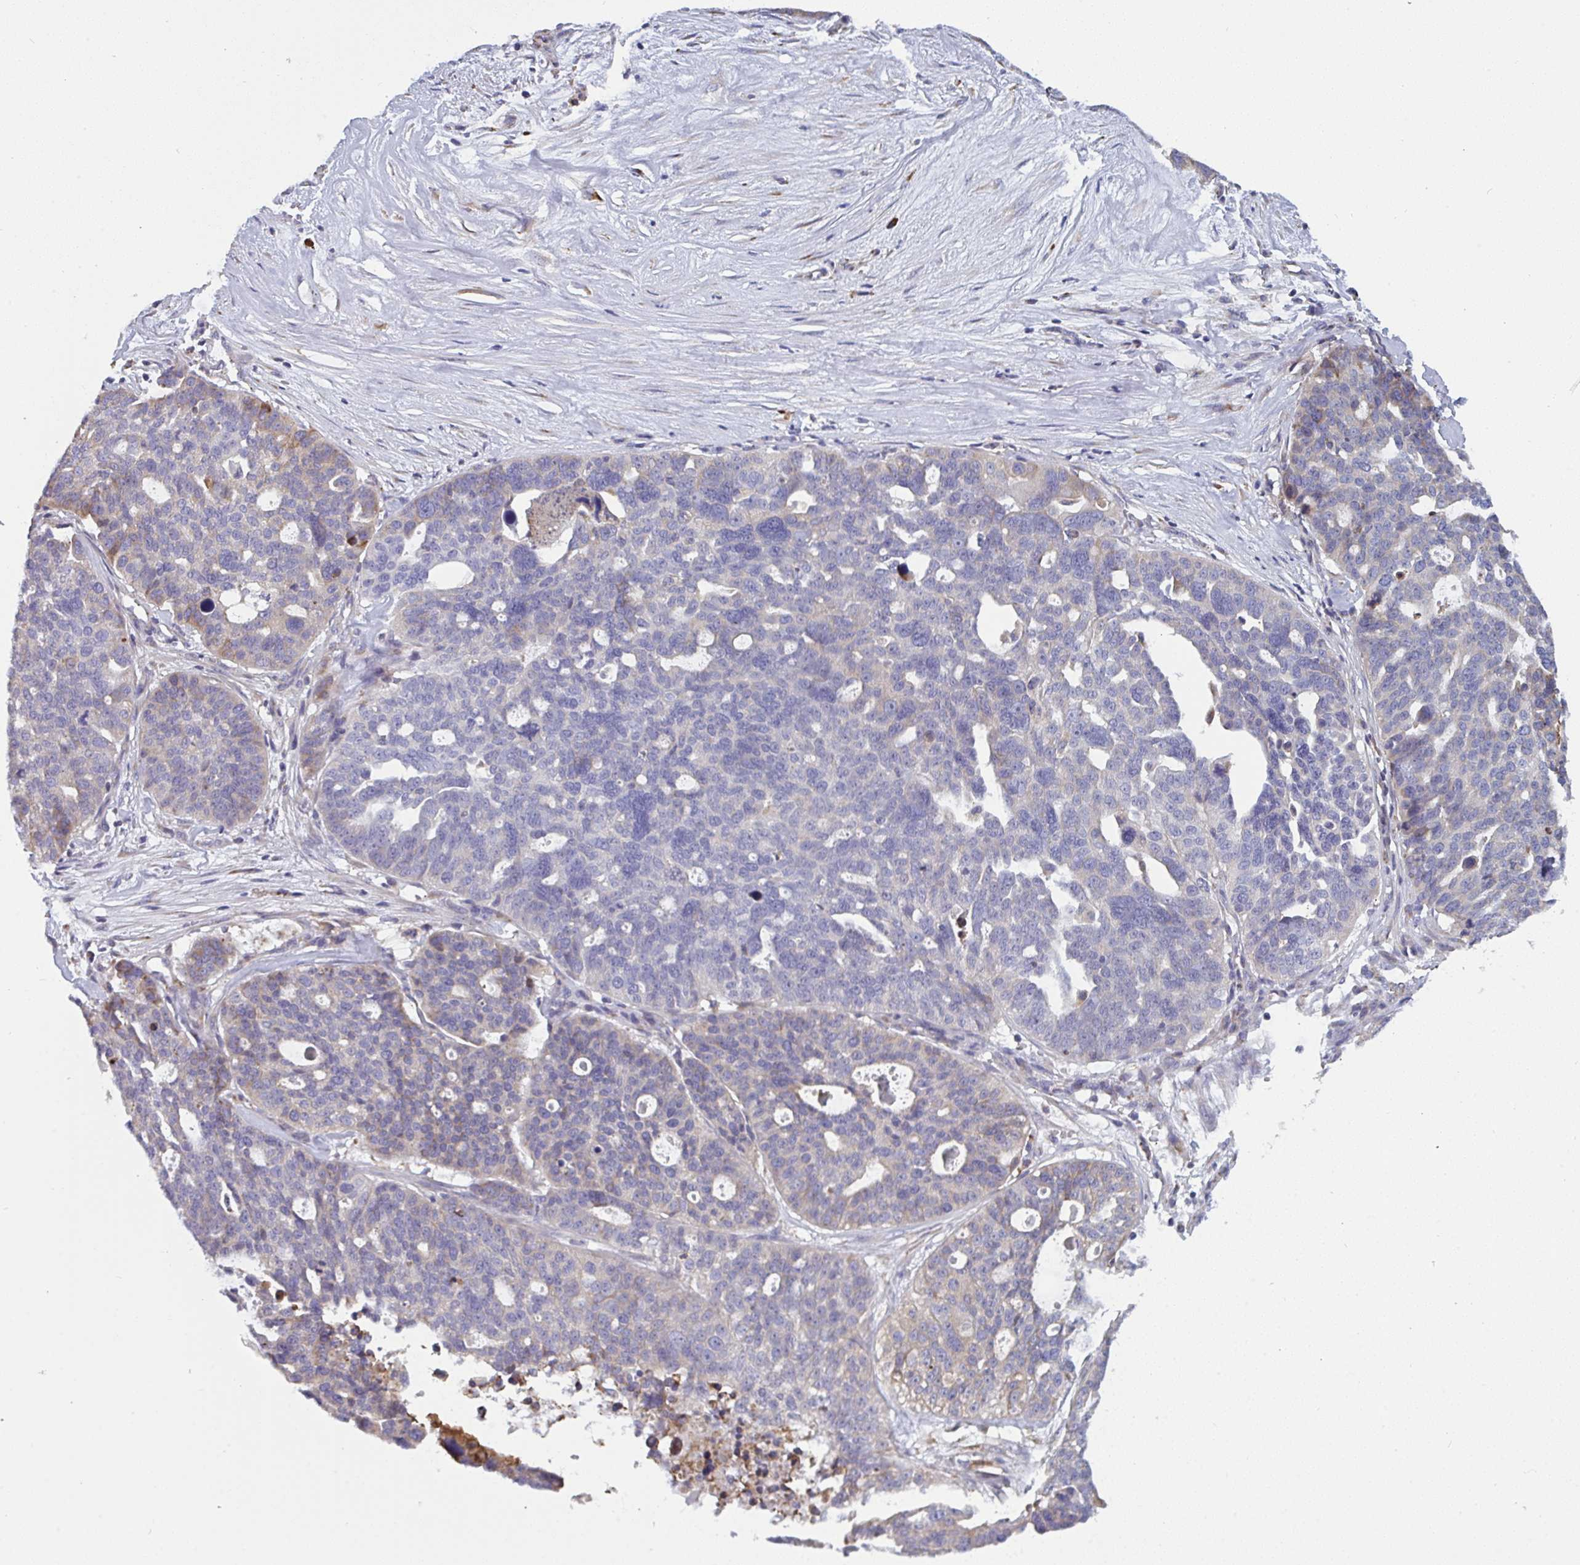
{"staining": {"intensity": "negative", "quantity": "none", "location": "none"}, "tissue": "ovarian cancer", "cell_type": "Tumor cells", "image_type": "cancer", "snomed": [{"axis": "morphology", "description": "Cystadenocarcinoma, serous, NOS"}, {"axis": "topography", "description": "Ovary"}], "caption": "The image demonstrates no significant expression in tumor cells of ovarian cancer.", "gene": "MYMK", "patient": {"sex": "female", "age": 59}}